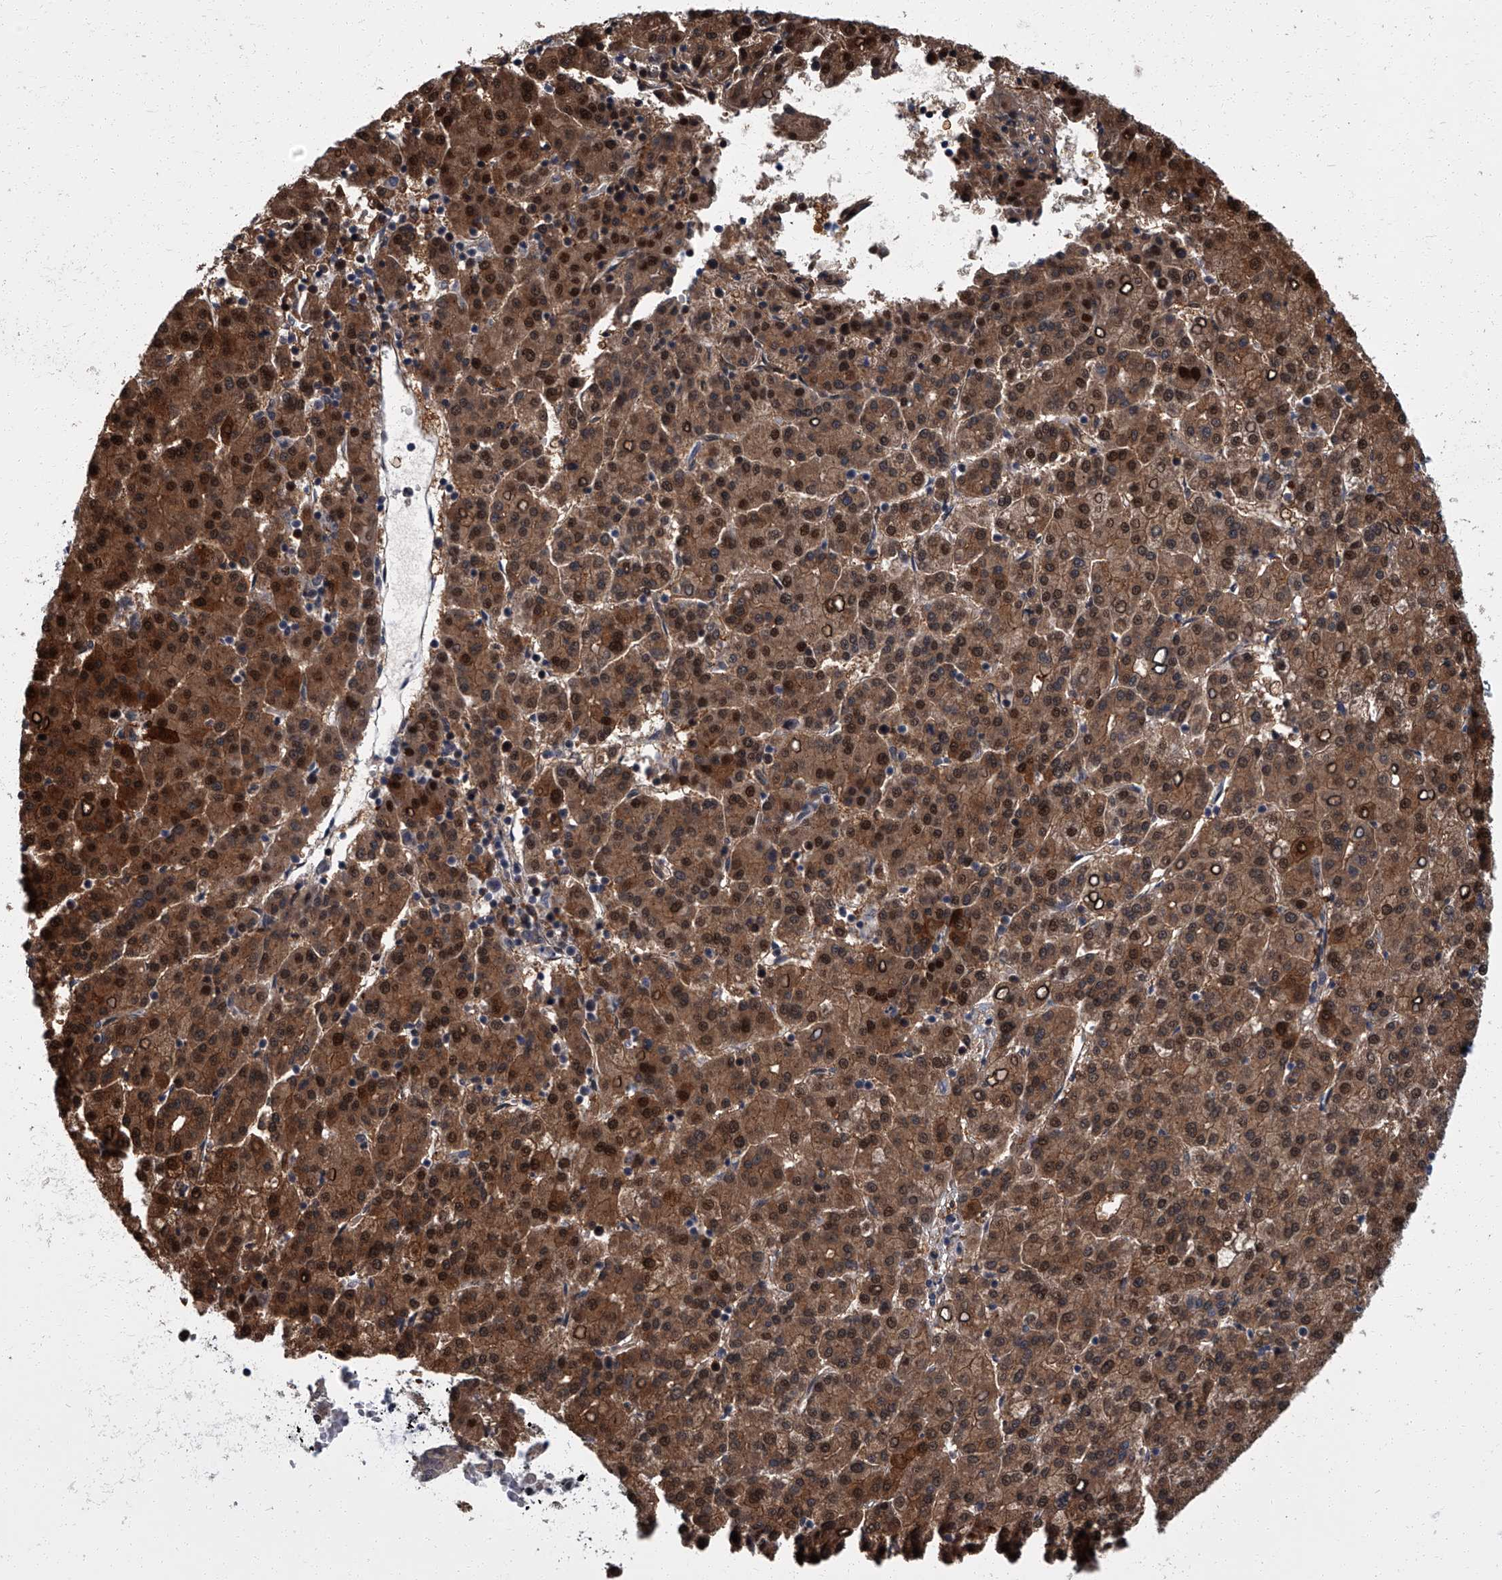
{"staining": {"intensity": "moderate", "quantity": ">75%", "location": "cytoplasmic/membranous,nuclear"}, "tissue": "liver cancer", "cell_type": "Tumor cells", "image_type": "cancer", "snomed": [{"axis": "morphology", "description": "Carcinoma, Hepatocellular, NOS"}, {"axis": "topography", "description": "Liver"}], "caption": "Moderate cytoplasmic/membranous and nuclear protein positivity is appreciated in about >75% of tumor cells in liver hepatocellular carcinoma.", "gene": "ZNF274", "patient": {"sex": "female", "age": 58}}